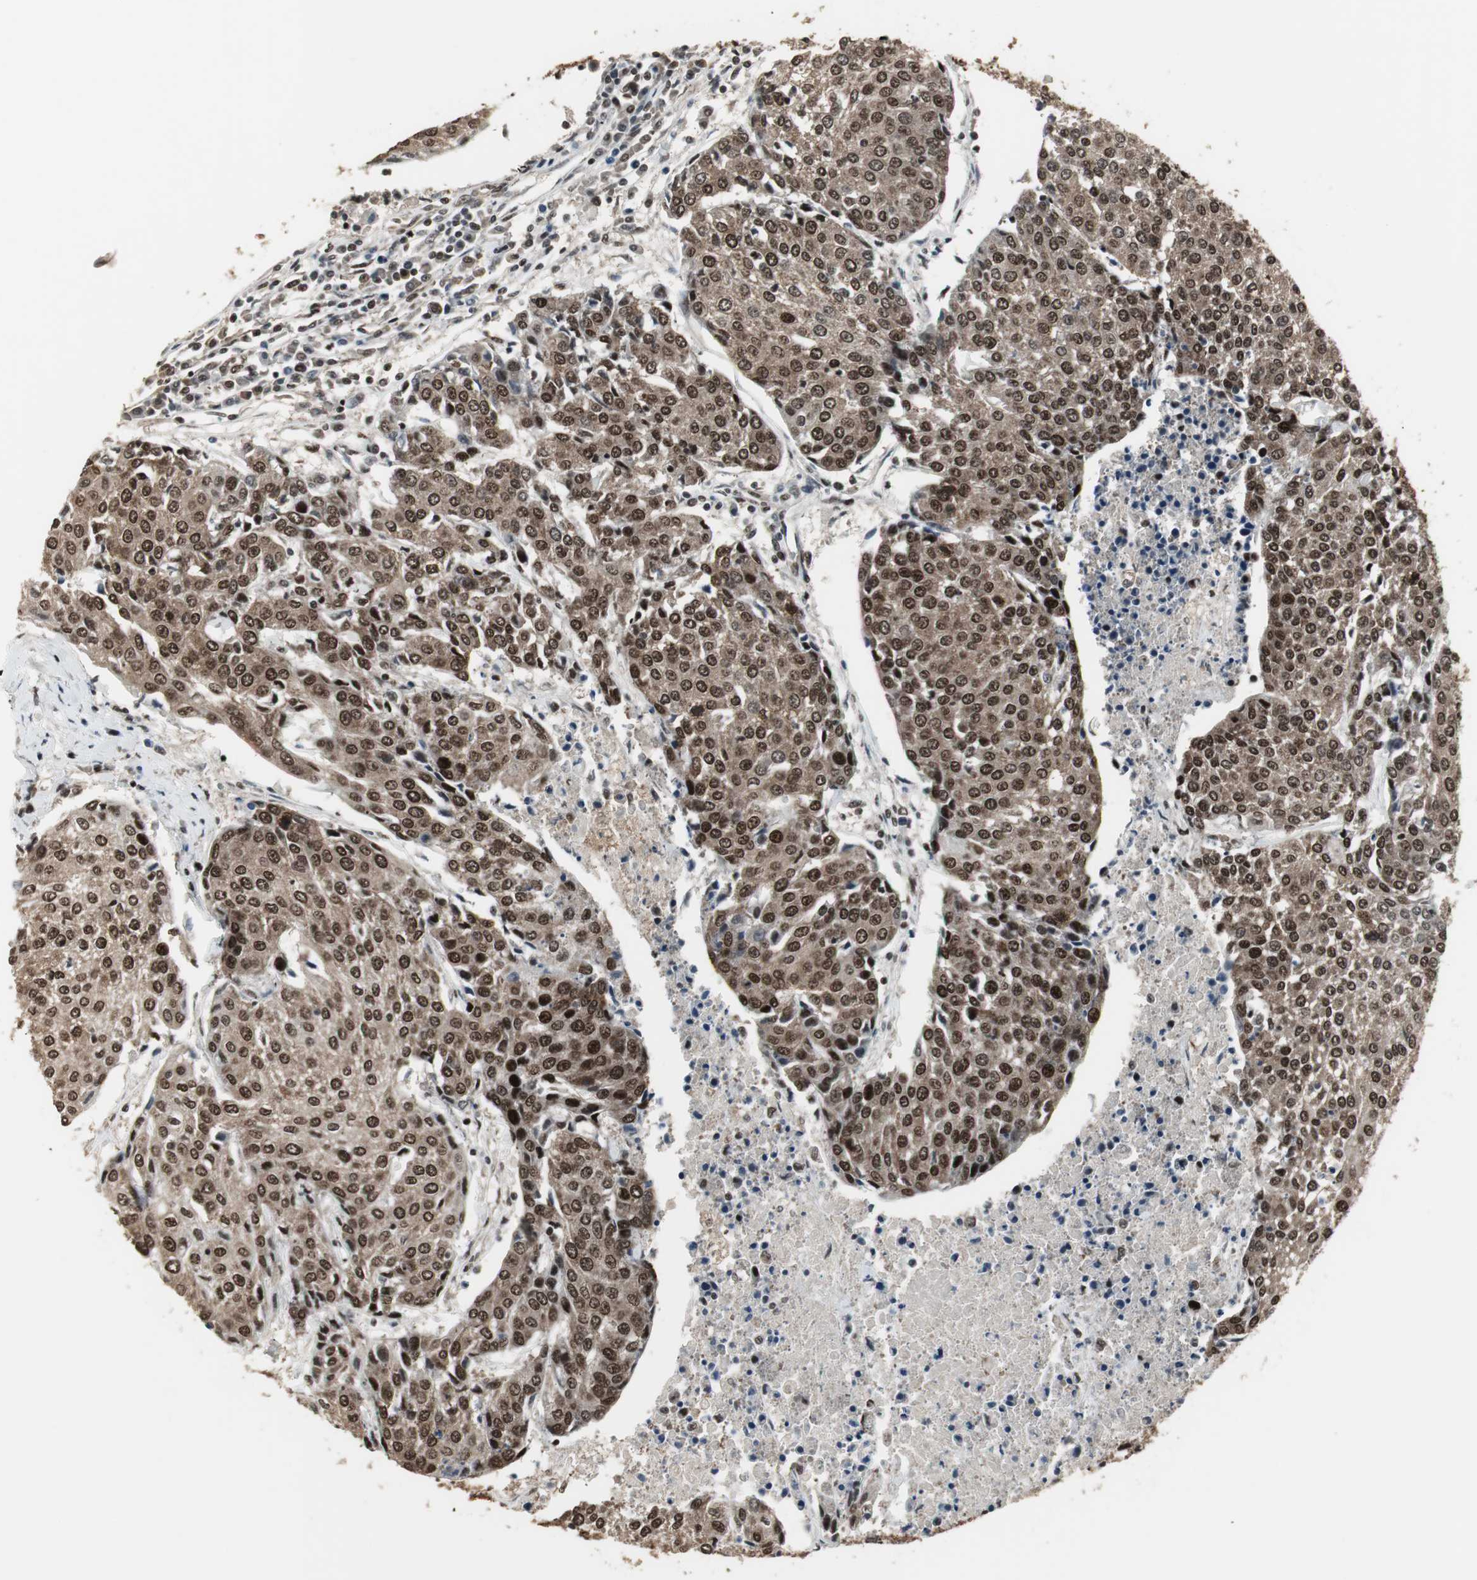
{"staining": {"intensity": "strong", "quantity": ">75%", "location": "cytoplasmic/membranous,nuclear"}, "tissue": "urothelial cancer", "cell_type": "Tumor cells", "image_type": "cancer", "snomed": [{"axis": "morphology", "description": "Urothelial carcinoma, High grade"}, {"axis": "topography", "description": "Urinary bladder"}], "caption": "Immunohistochemistry image of human high-grade urothelial carcinoma stained for a protein (brown), which exhibits high levels of strong cytoplasmic/membranous and nuclear expression in about >75% of tumor cells.", "gene": "TAF5", "patient": {"sex": "female", "age": 85}}